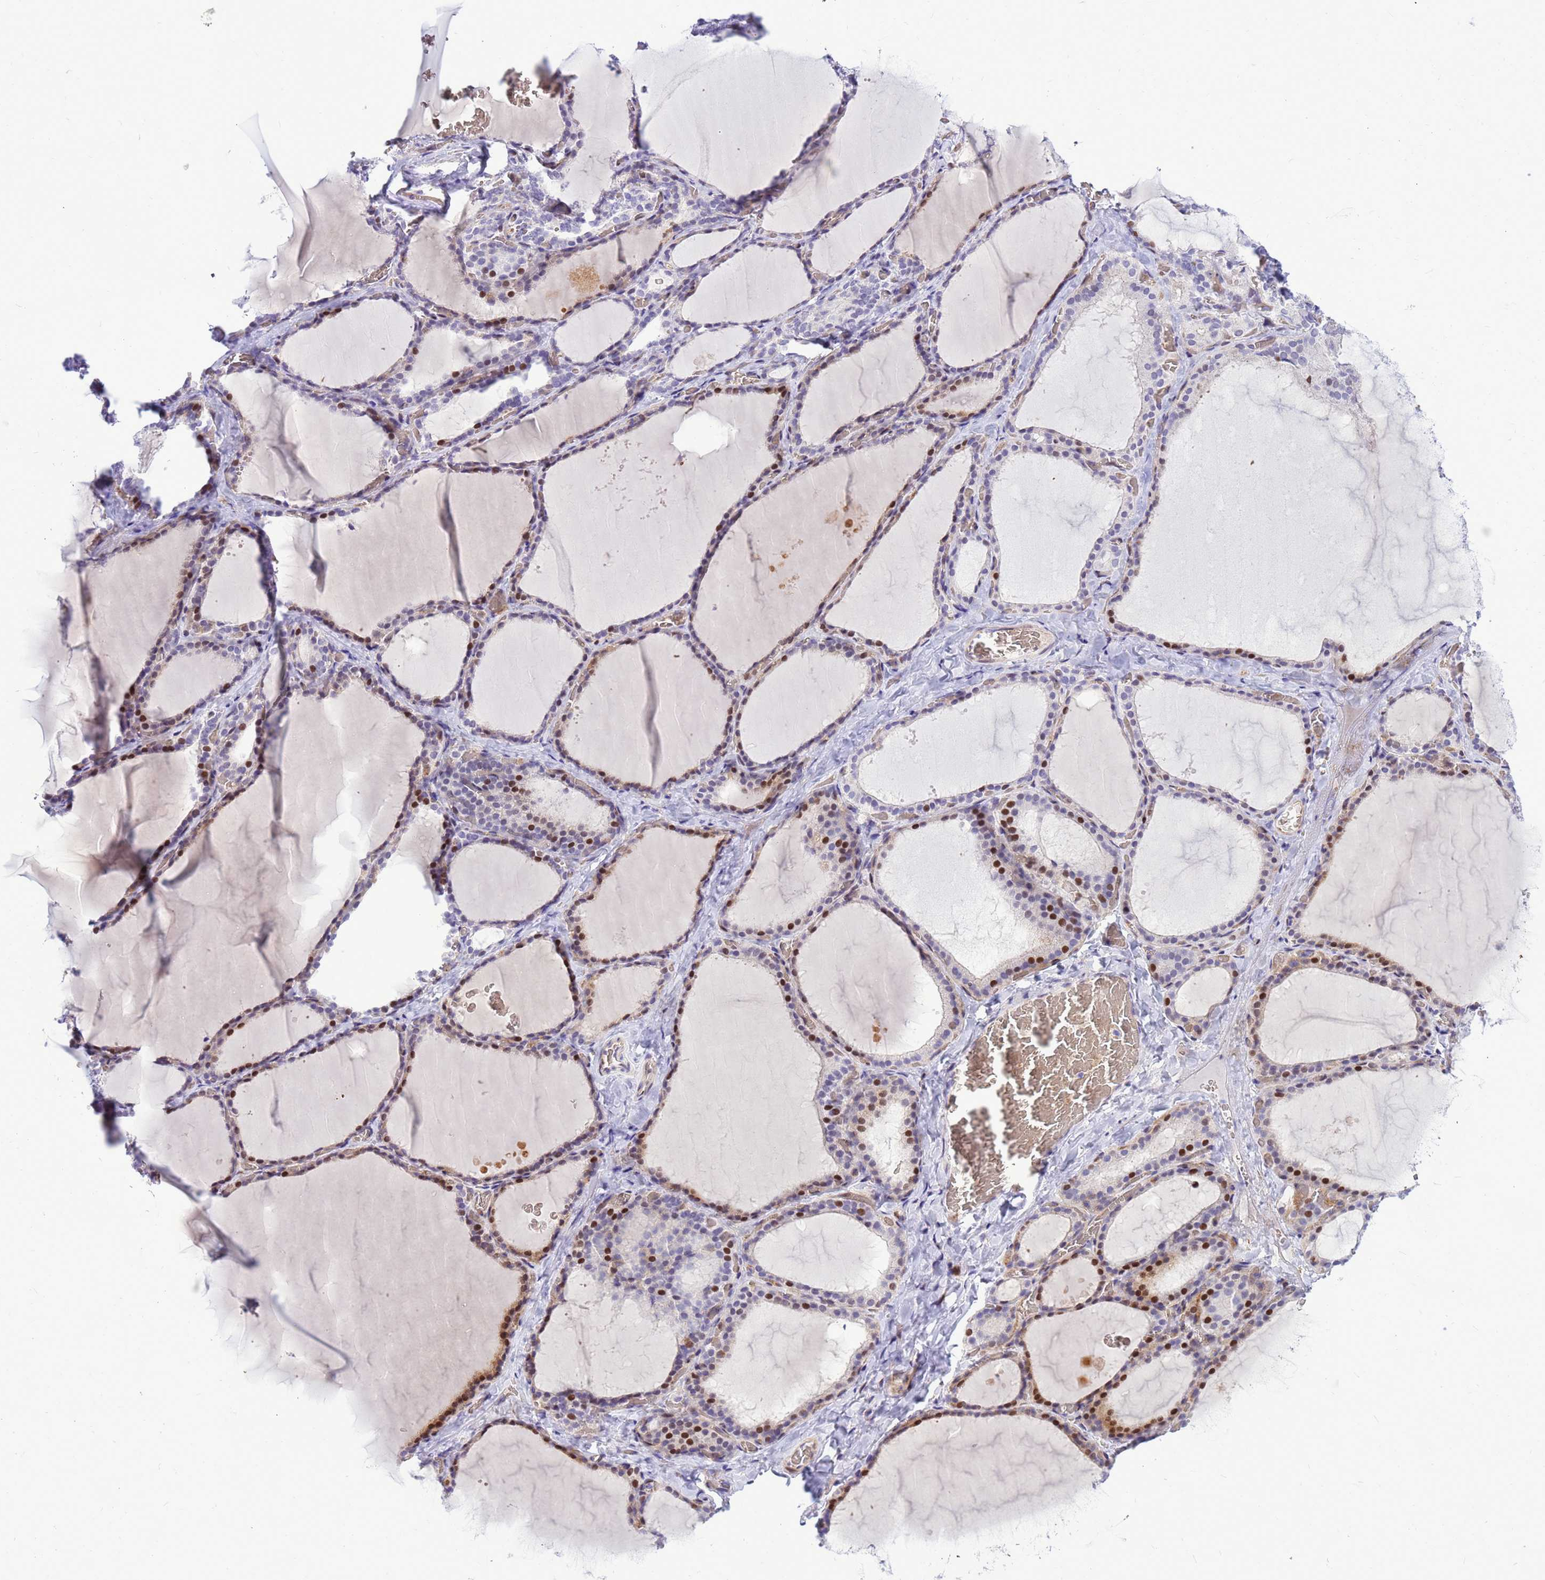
{"staining": {"intensity": "strong", "quantity": "25%-75%", "location": "nuclear"}, "tissue": "thyroid gland", "cell_type": "Glandular cells", "image_type": "normal", "snomed": [{"axis": "morphology", "description": "Normal tissue, NOS"}, {"axis": "topography", "description": "Thyroid gland"}], "caption": "High-magnification brightfield microscopy of benign thyroid gland stained with DAB (3,3'-diaminobenzidine) (brown) and counterstained with hematoxylin (blue). glandular cells exhibit strong nuclear expression is appreciated in approximately25%-75% of cells.", "gene": "ADAMTS7", "patient": {"sex": "female", "age": 39}}